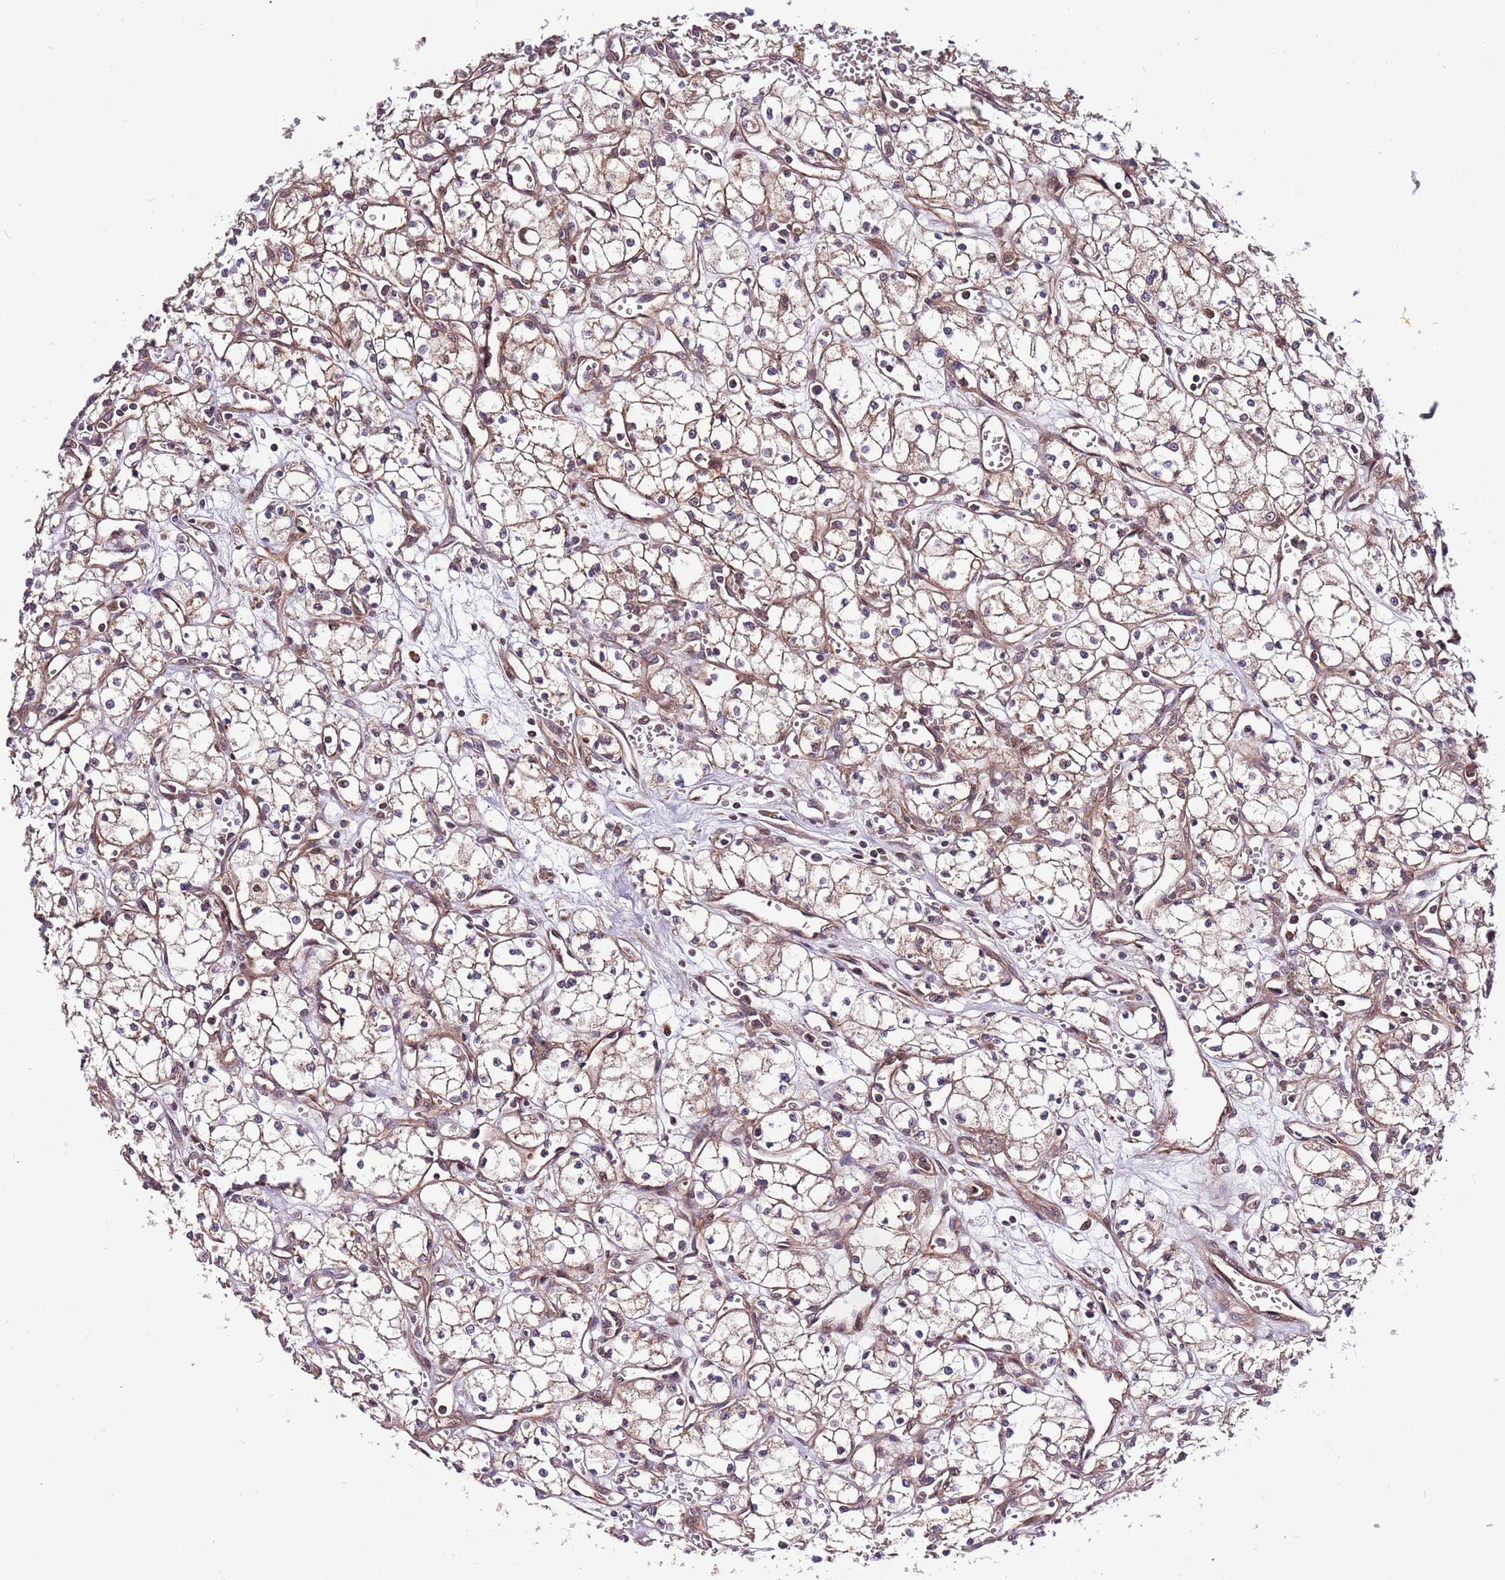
{"staining": {"intensity": "weak", "quantity": "<25%", "location": "cytoplasmic/membranous"}, "tissue": "renal cancer", "cell_type": "Tumor cells", "image_type": "cancer", "snomed": [{"axis": "morphology", "description": "Adenocarcinoma, NOS"}, {"axis": "topography", "description": "Kidney"}], "caption": "This is a image of IHC staining of renal adenocarcinoma, which shows no positivity in tumor cells.", "gene": "HAUS3", "patient": {"sex": "male", "age": 59}}